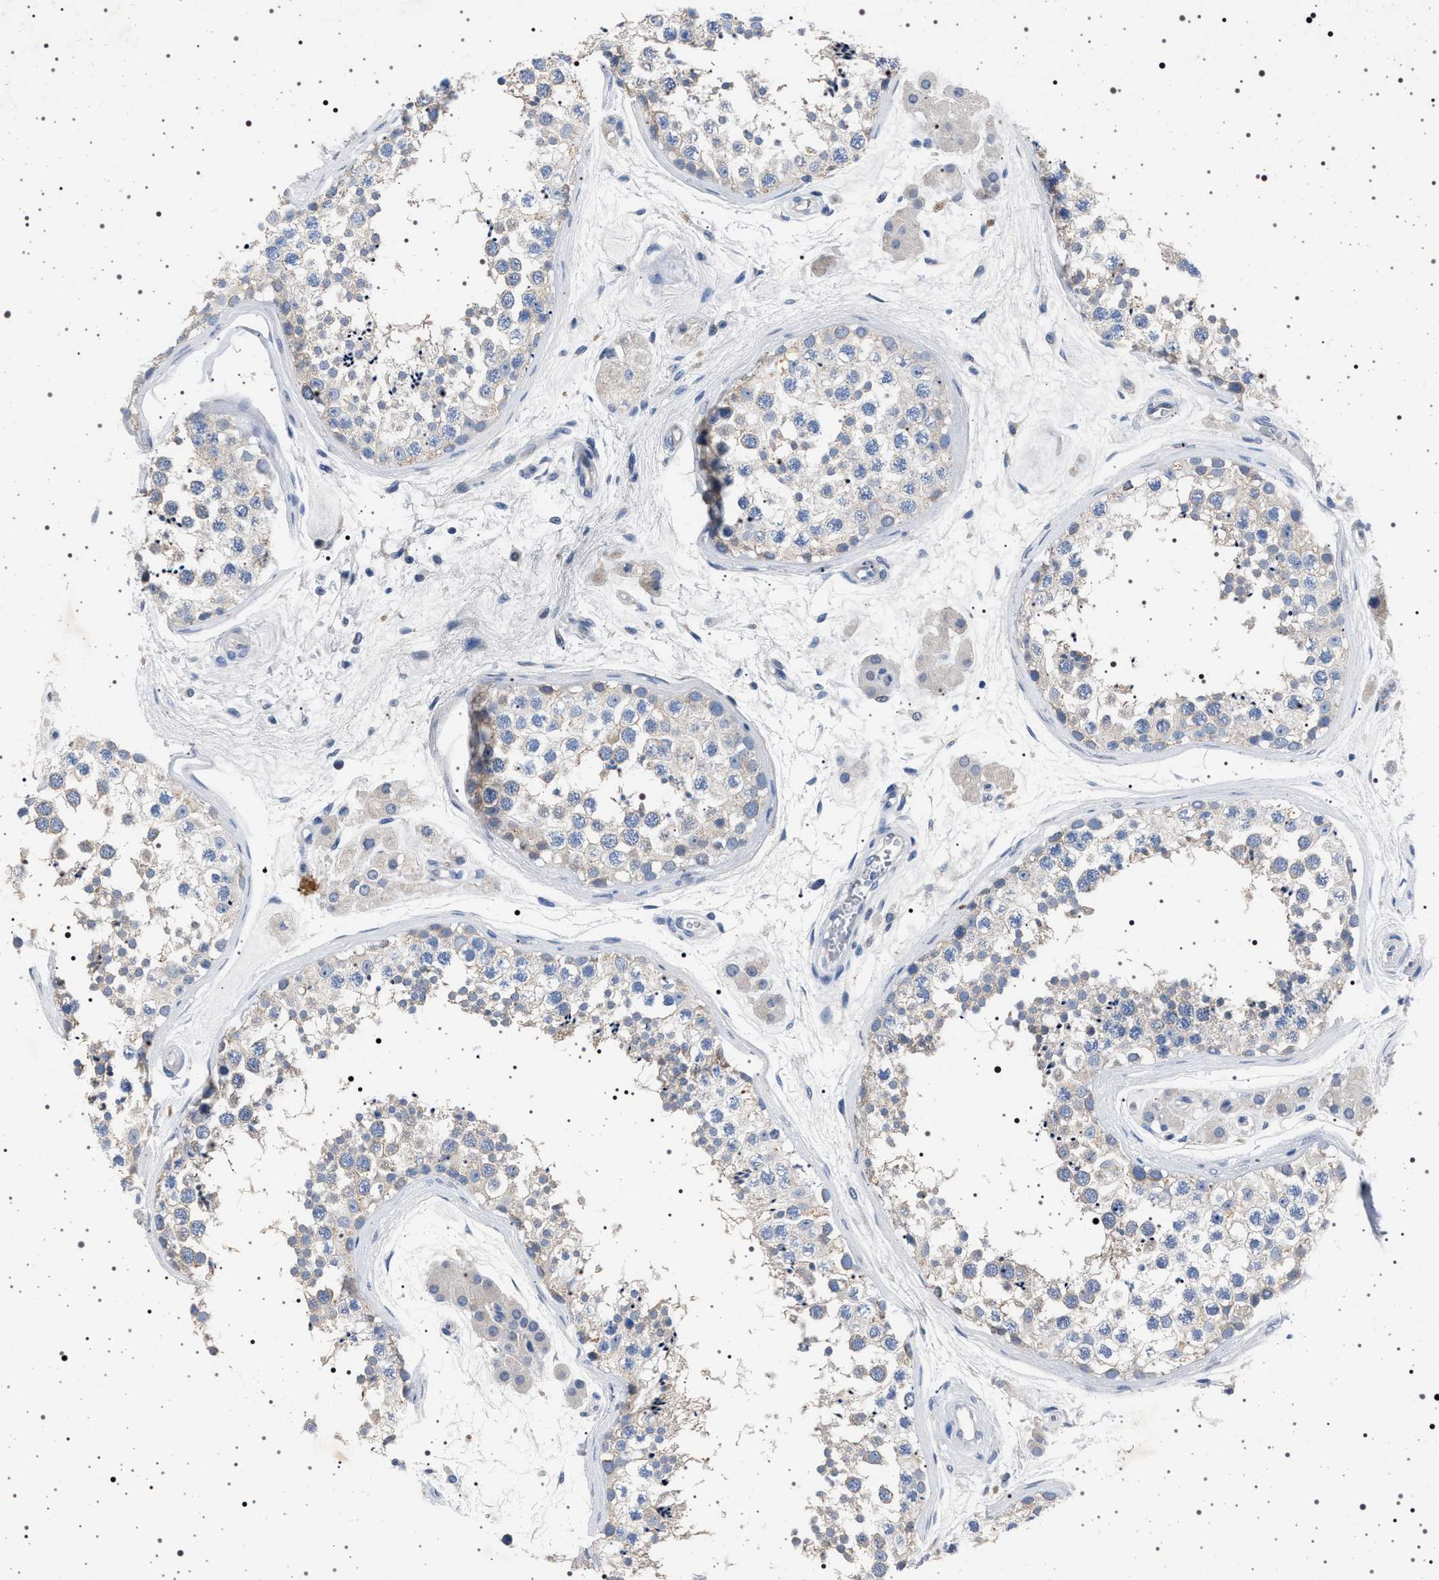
{"staining": {"intensity": "negative", "quantity": "none", "location": "none"}, "tissue": "testis", "cell_type": "Cells in seminiferous ducts", "image_type": "normal", "snomed": [{"axis": "morphology", "description": "Normal tissue, NOS"}, {"axis": "topography", "description": "Testis"}], "caption": "The IHC histopathology image has no significant staining in cells in seminiferous ducts of testis. (Brightfield microscopy of DAB (3,3'-diaminobenzidine) IHC at high magnification).", "gene": "NAT9", "patient": {"sex": "male", "age": 56}}